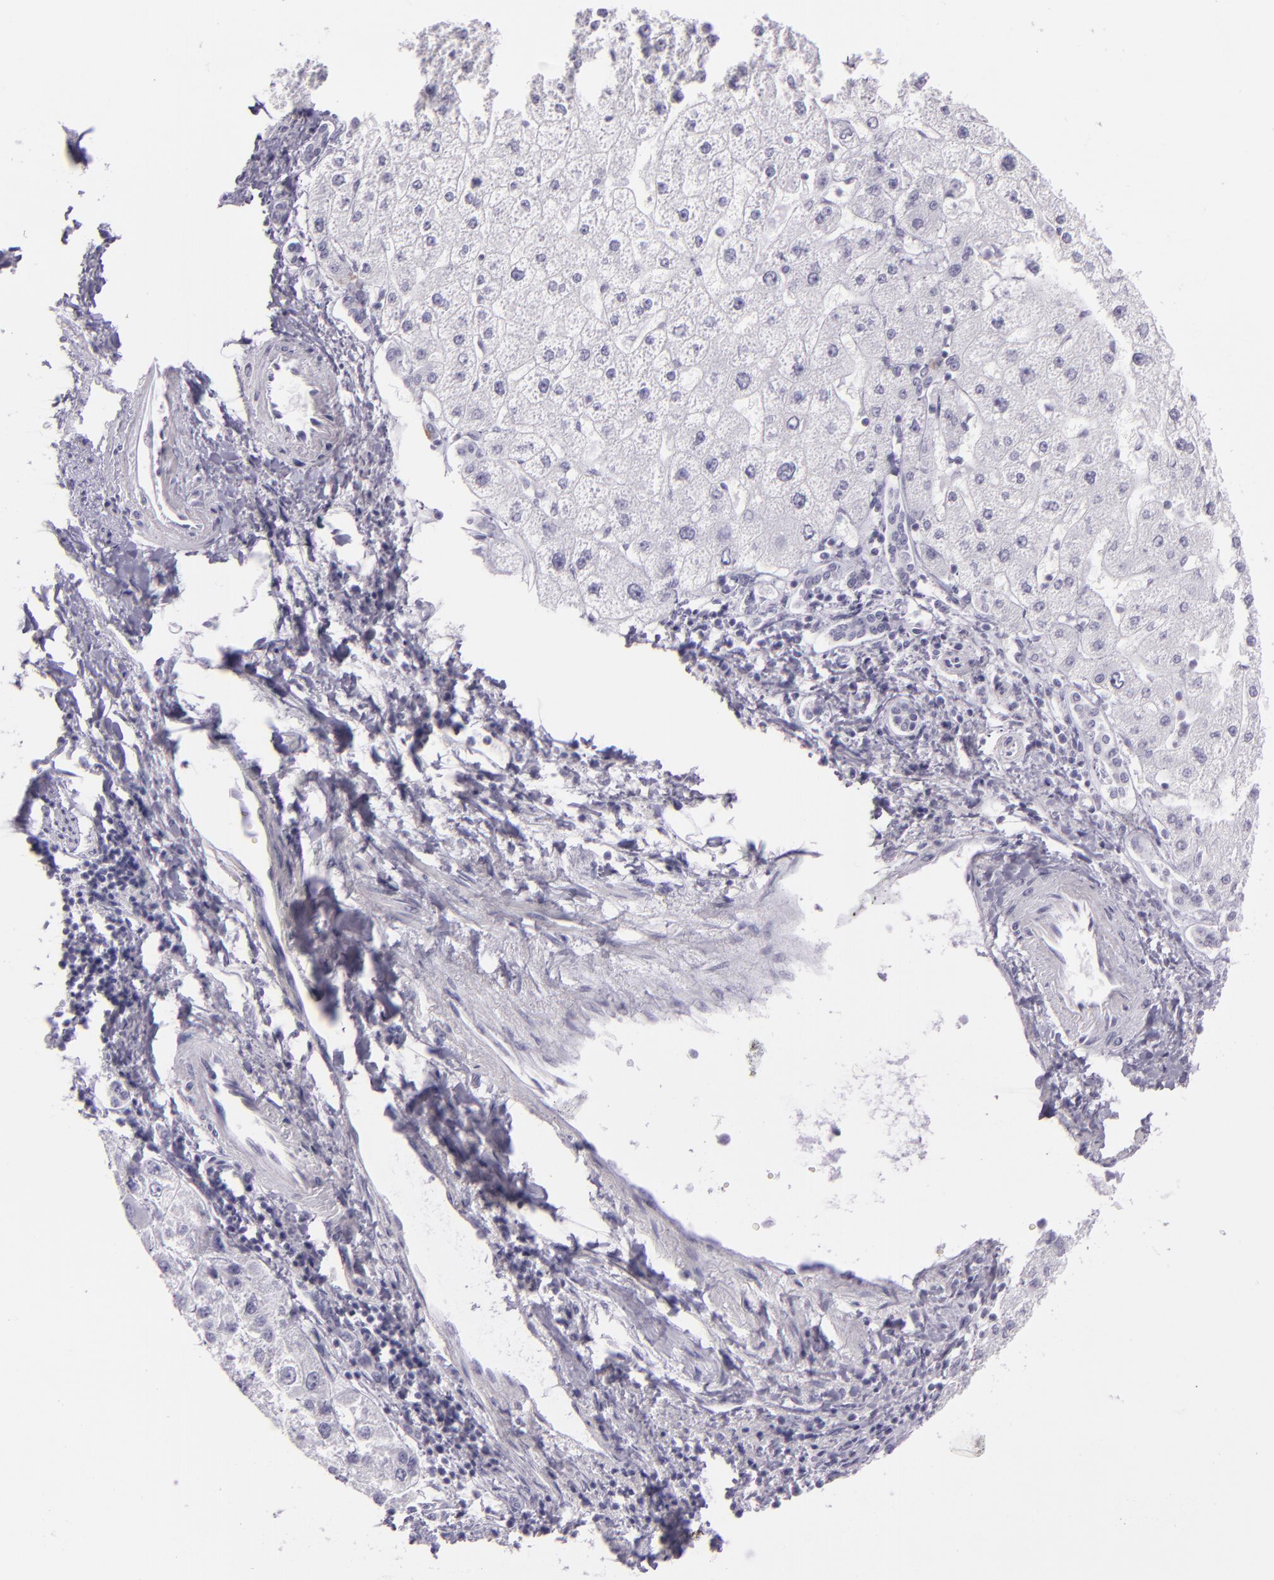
{"staining": {"intensity": "negative", "quantity": "none", "location": "none"}, "tissue": "liver cancer", "cell_type": "Tumor cells", "image_type": "cancer", "snomed": [{"axis": "morphology", "description": "Carcinoma, Hepatocellular, NOS"}, {"axis": "topography", "description": "Liver"}], "caption": "Human liver hepatocellular carcinoma stained for a protein using IHC displays no staining in tumor cells.", "gene": "MUC6", "patient": {"sex": "female", "age": 85}}